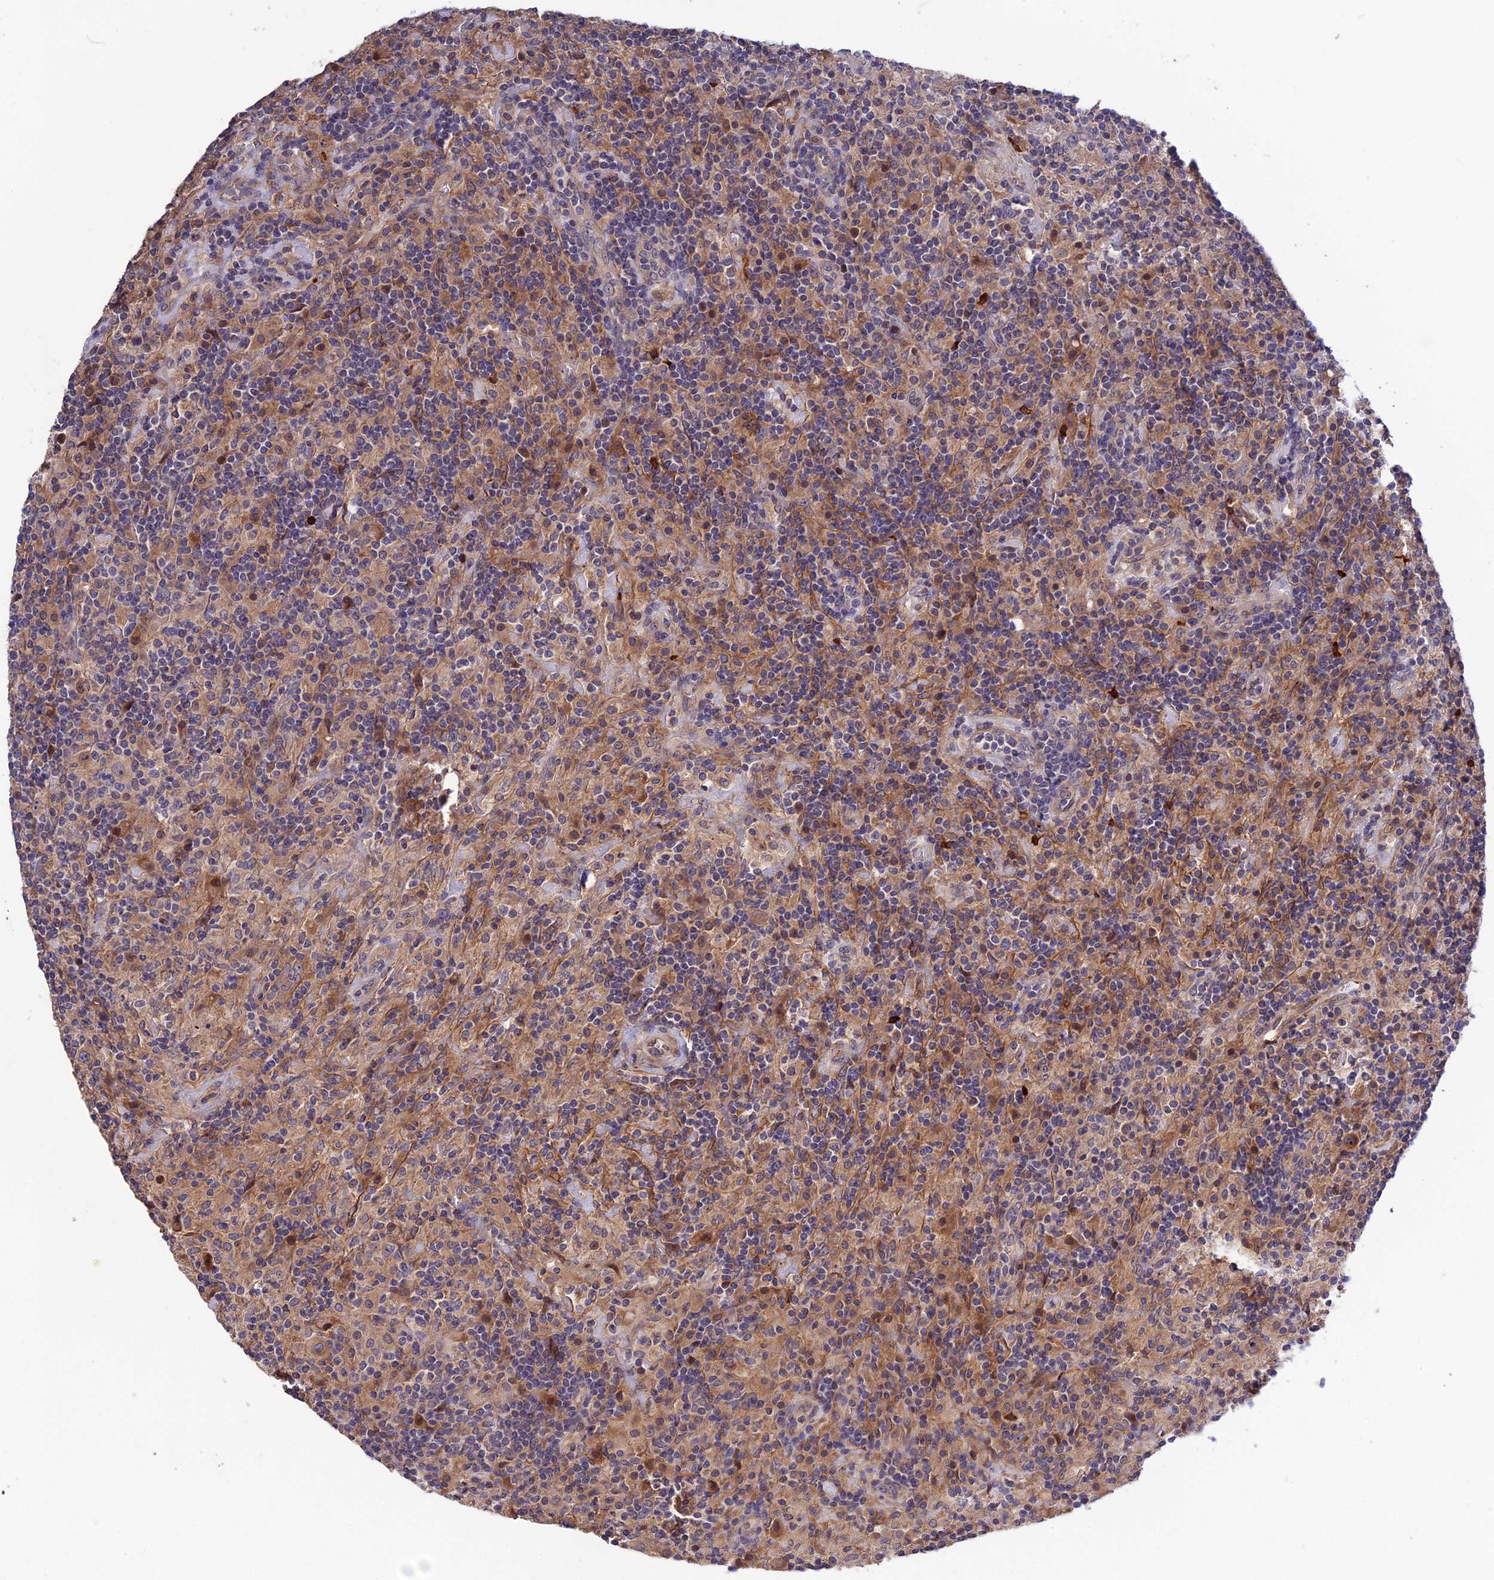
{"staining": {"intensity": "negative", "quantity": "none", "location": "none"}, "tissue": "lymphoma", "cell_type": "Tumor cells", "image_type": "cancer", "snomed": [{"axis": "morphology", "description": "Hodgkin's disease, NOS"}, {"axis": "topography", "description": "Lymph node"}], "caption": "Image shows no significant protein positivity in tumor cells of lymphoma. (Stains: DAB immunohistochemistry (IHC) with hematoxylin counter stain, Microscopy: brightfield microscopy at high magnification).", "gene": "CRACD", "patient": {"sex": "male", "age": 70}}